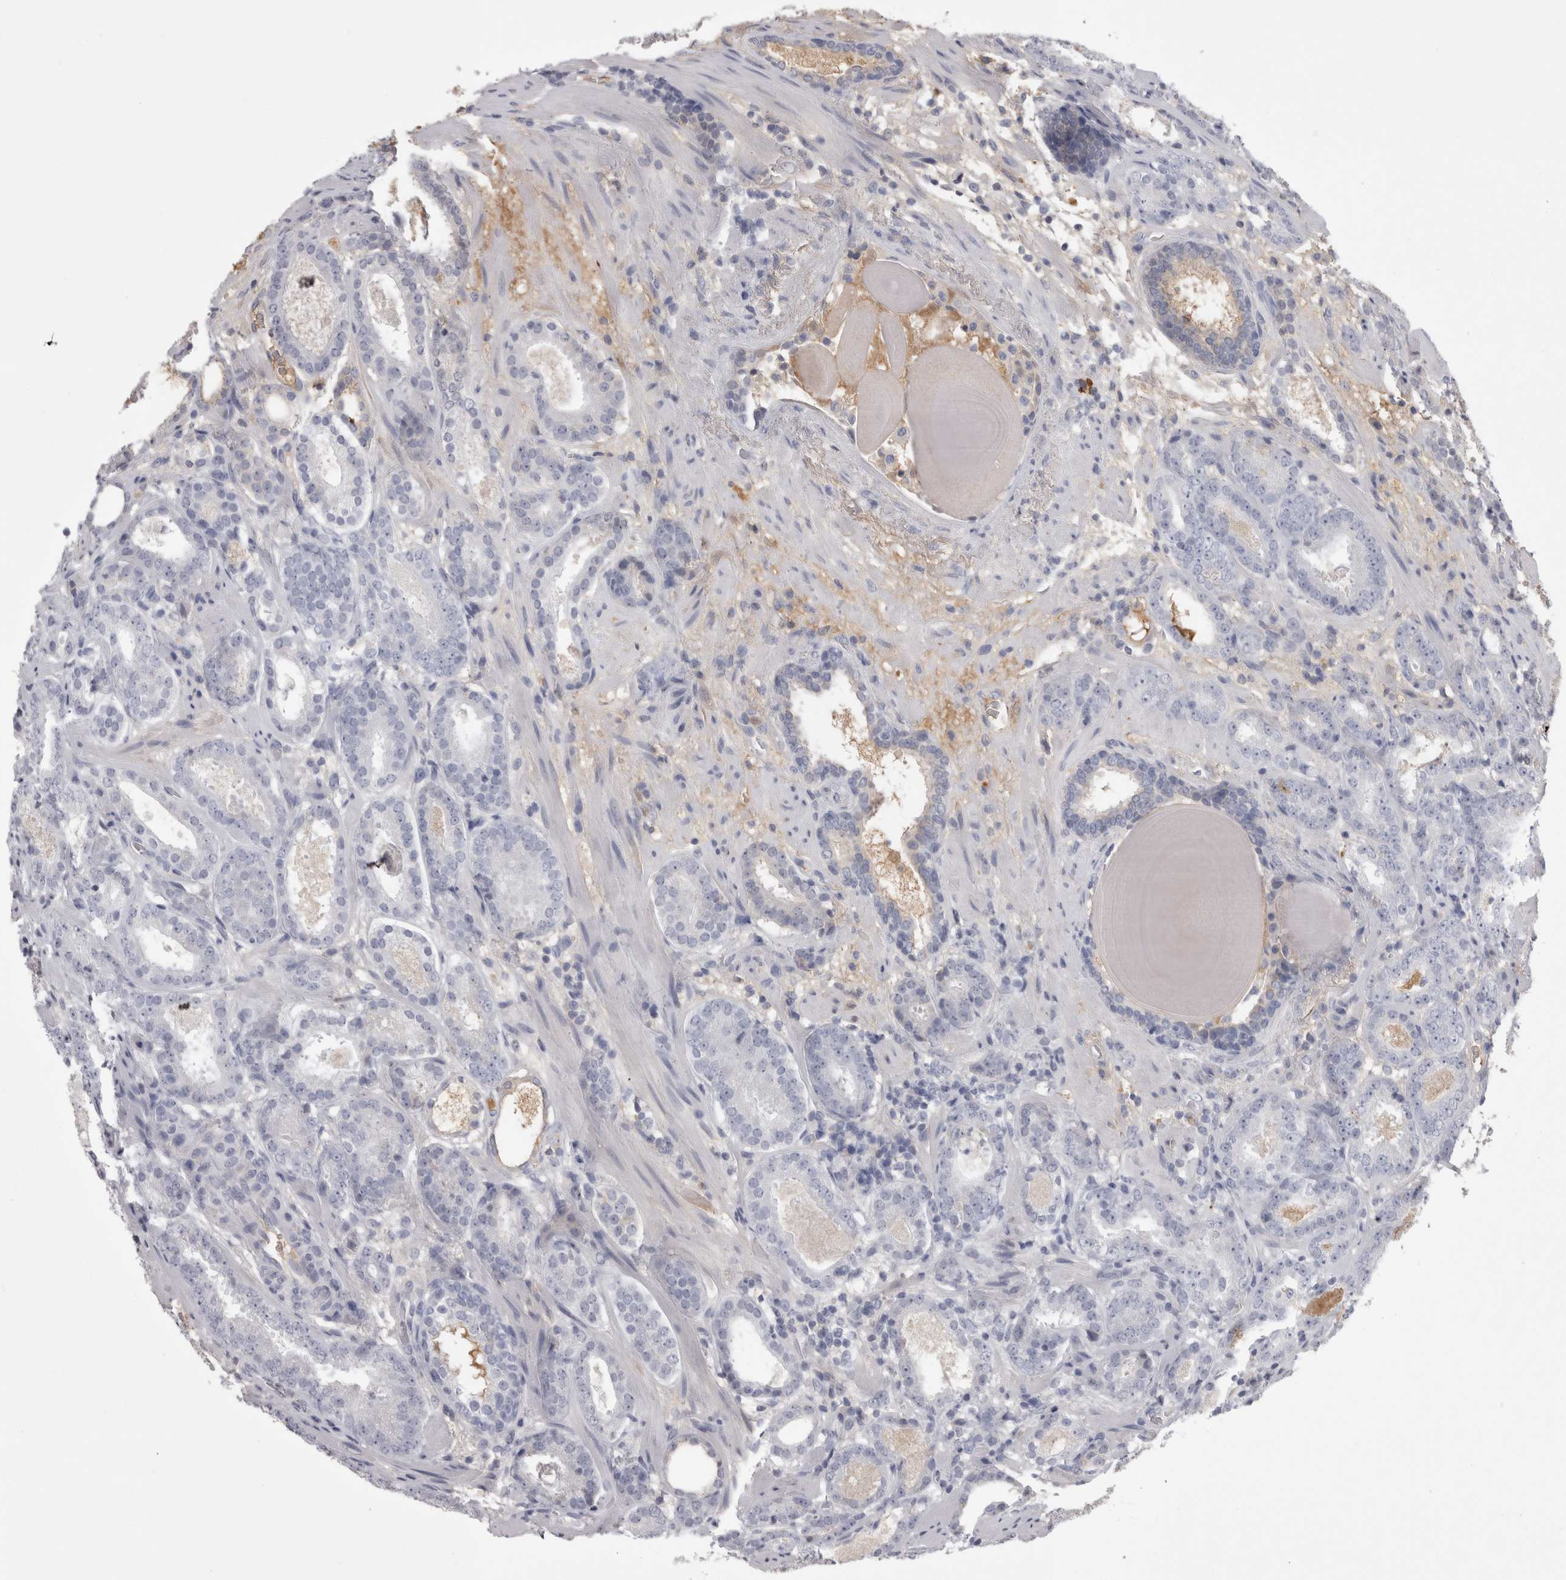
{"staining": {"intensity": "negative", "quantity": "none", "location": "none"}, "tissue": "prostate cancer", "cell_type": "Tumor cells", "image_type": "cancer", "snomed": [{"axis": "morphology", "description": "Adenocarcinoma, Low grade"}, {"axis": "topography", "description": "Prostate"}], "caption": "This is an IHC photomicrograph of human prostate cancer. There is no positivity in tumor cells.", "gene": "SAA4", "patient": {"sex": "male", "age": 69}}